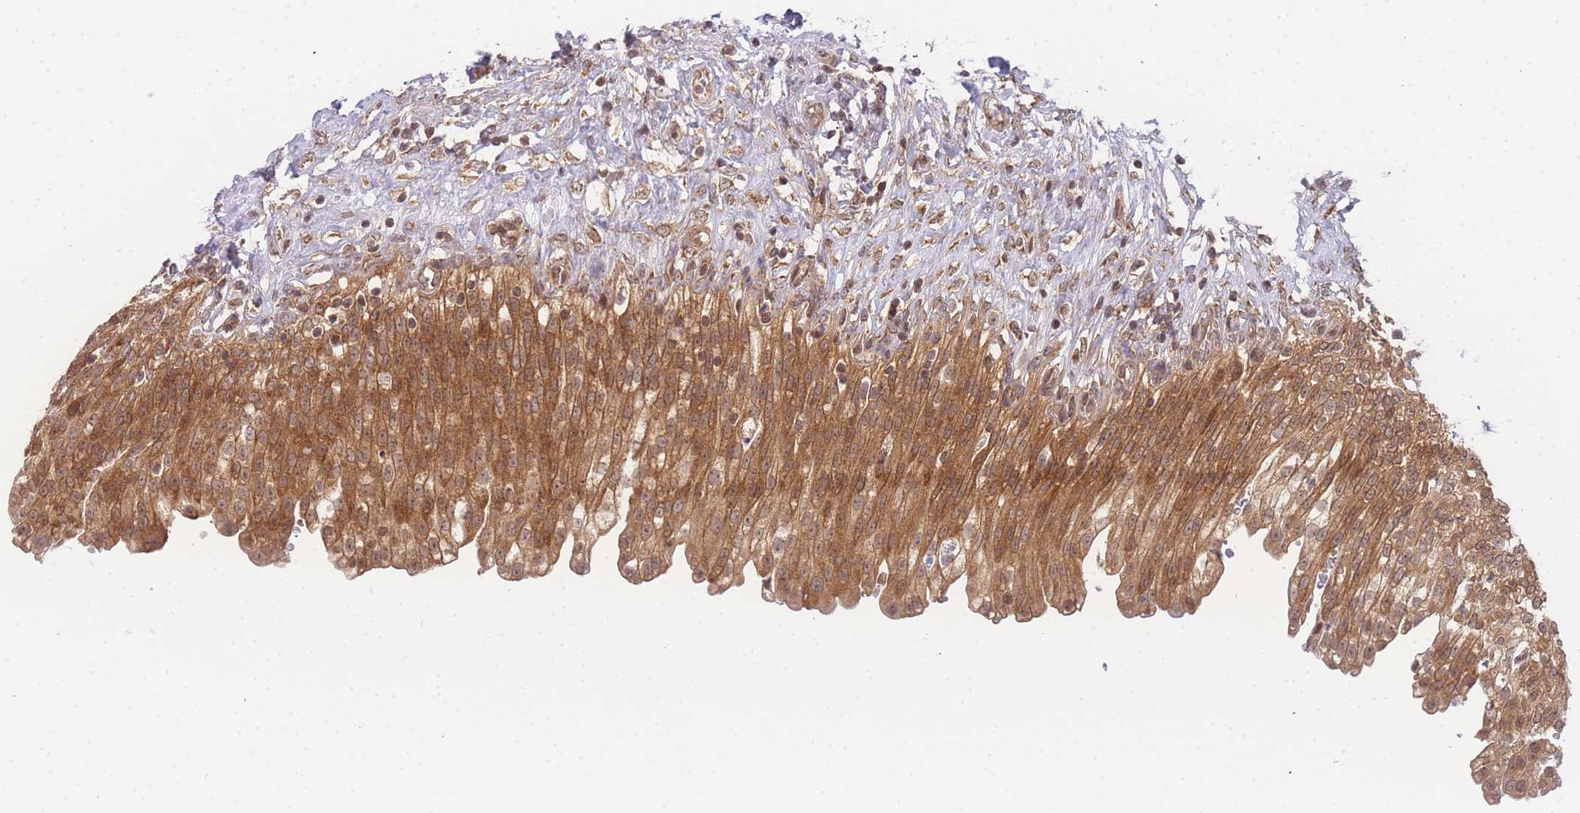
{"staining": {"intensity": "strong", "quantity": ">75%", "location": "cytoplasmic/membranous,nuclear"}, "tissue": "urinary bladder", "cell_type": "Urothelial cells", "image_type": "normal", "snomed": [{"axis": "morphology", "description": "Urothelial carcinoma, High grade"}, {"axis": "topography", "description": "Urinary bladder"}], "caption": "Urinary bladder stained with IHC exhibits strong cytoplasmic/membranous,nuclear staining in about >75% of urothelial cells.", "gene": "KIAA1191", "patient": {"sex": "male", "age": 46}}